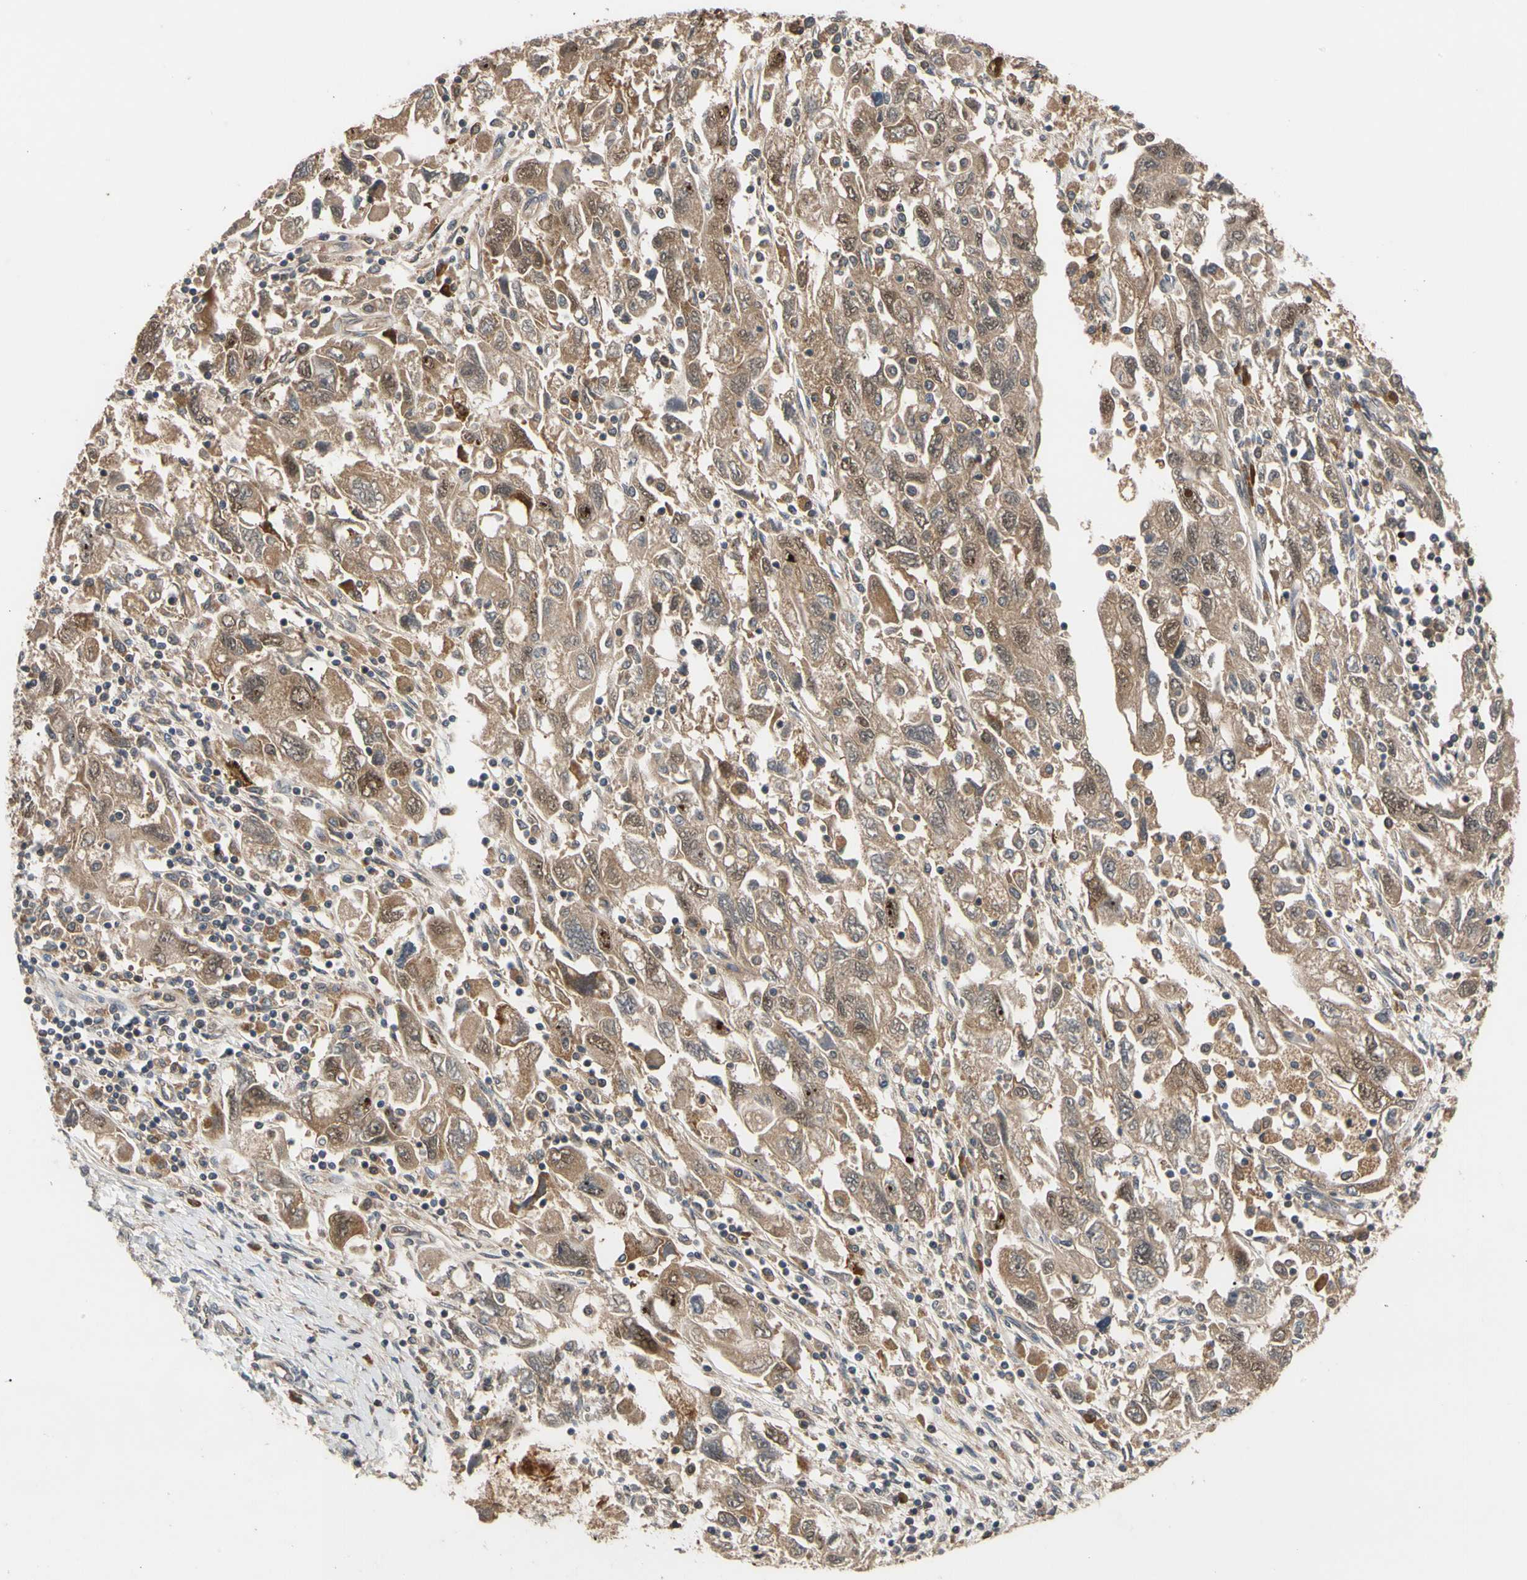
{"staining": {"intensity": "moderate", "quantity": ">75%", "location": "cytoplasmic/membranous"}, "tissue": "ovarian cancer", "cell_type": "Tumor cells", "image_type": "cancer", "snomed": [{"axis": "morphology", "description": "Carcinoma, NOS"}, {"axis": "morphology", "description": "Cystadenocarcinoma, serous, NOS"}, {"axis": "topography", "description": "Ovary"}], "caption": "Immunohistochemistry of human ovarian serous cystadenocarcinoma displays medium levels of moderate cytoplasmic/membranous expression in about >75% of tumor cells.", "gene": "CYTIP", "patient": {"sex": "female", "age": 69}}